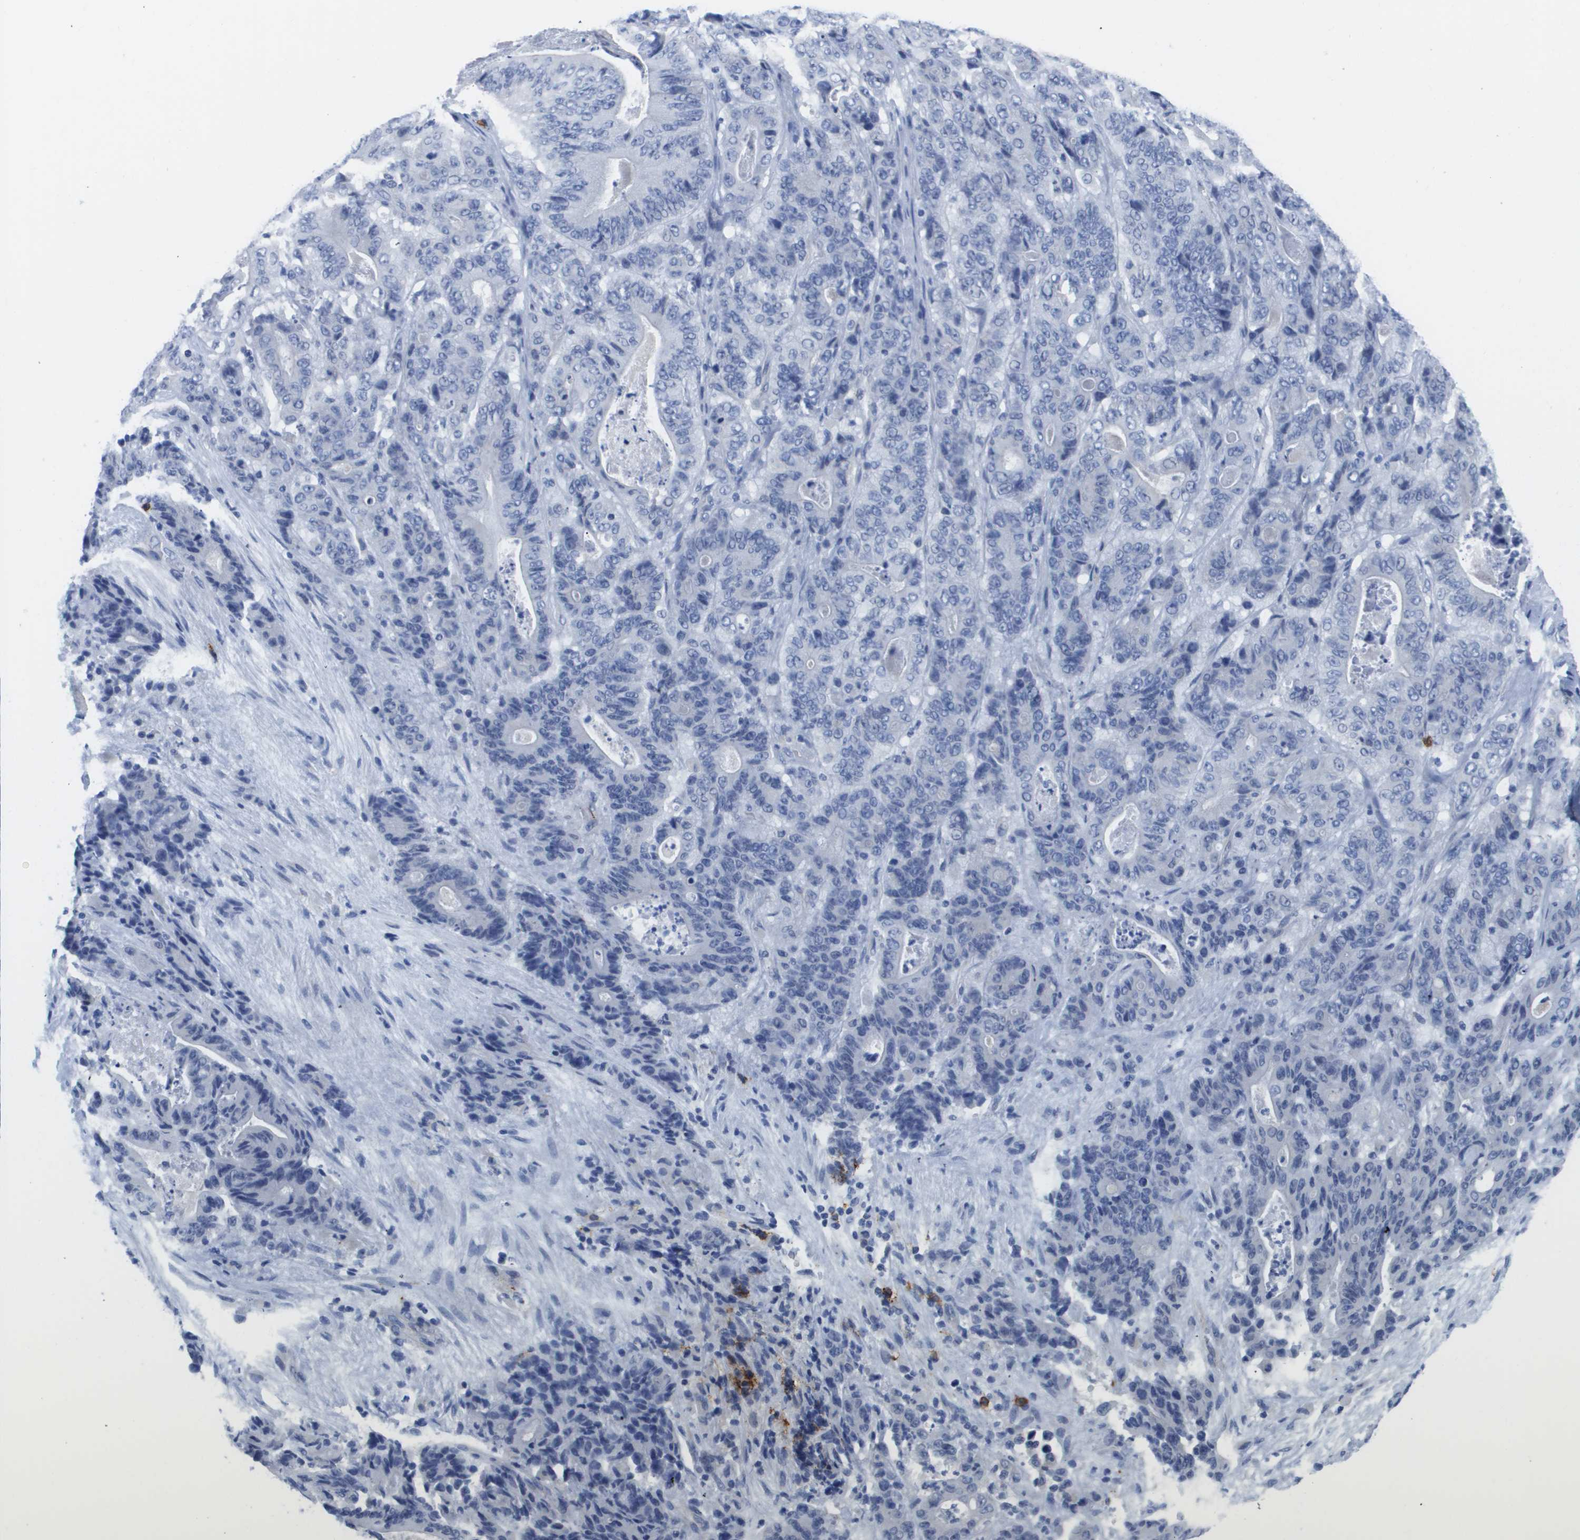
{"staining": {"intensity": "negative", "quantity": "none", "location": "none"}, "tissue": "stomach cancer", "cell_type": "Tumor cells", "image_type": "cancer", "snomed": [{"axis": "morphology", "description": "Adenocarcinoma, NOS"}, {"axis": "topography", "description": "Stomach"}], "caption": "A high-resolution photomicrograph shows immunohistochemistry (IHC) staining of stomach adenocarcinoma, which demonstrates no significant staining in tumor cells. (DAB IHC, high magnification).", "gene": "MS4A1", "patient": {"sex": "female", "age": 73}}